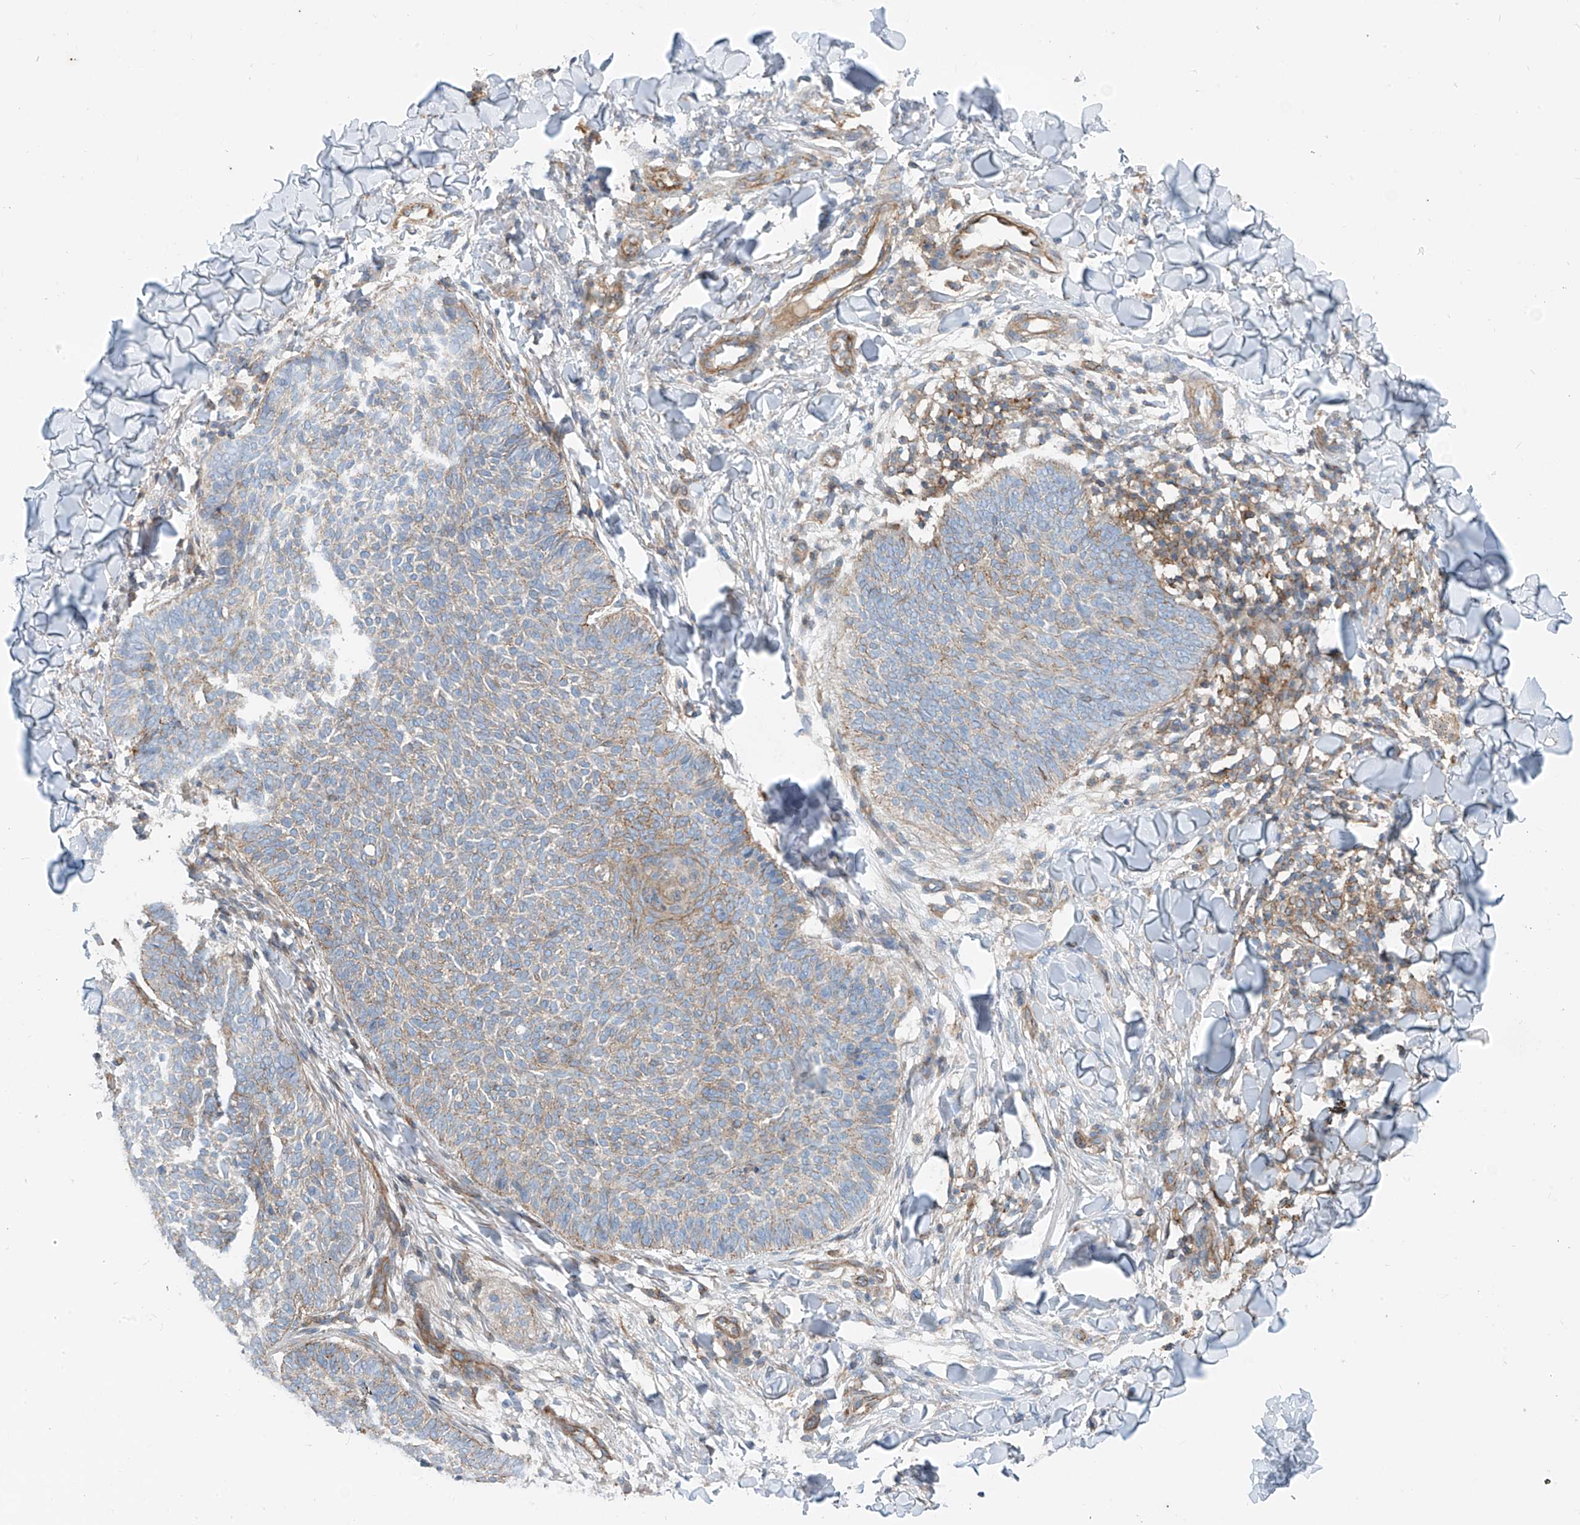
{"staining": {"intensity": "weak", "quantity": "<25%", "location": "cytoplasmic/membranous"}, "tissue": "skin cancer", "cell_type": "Tumor cells", "image_type": "cancer", "snomed": [{"axis": "morphology", "description": "Normal tissue, NOS"}, {"axis": "morphology", "description": "Basal cell carcinoma"}, {"axis": "topography", "description": "Skin"}], "caption": "DAB immunohistochemical staining of skin cancer (basal cell carcinoma) demonstrates no significant expression in tumor cells.", "gene": "SLC1A5", "patient": {"sex": "male", "age": 50}}